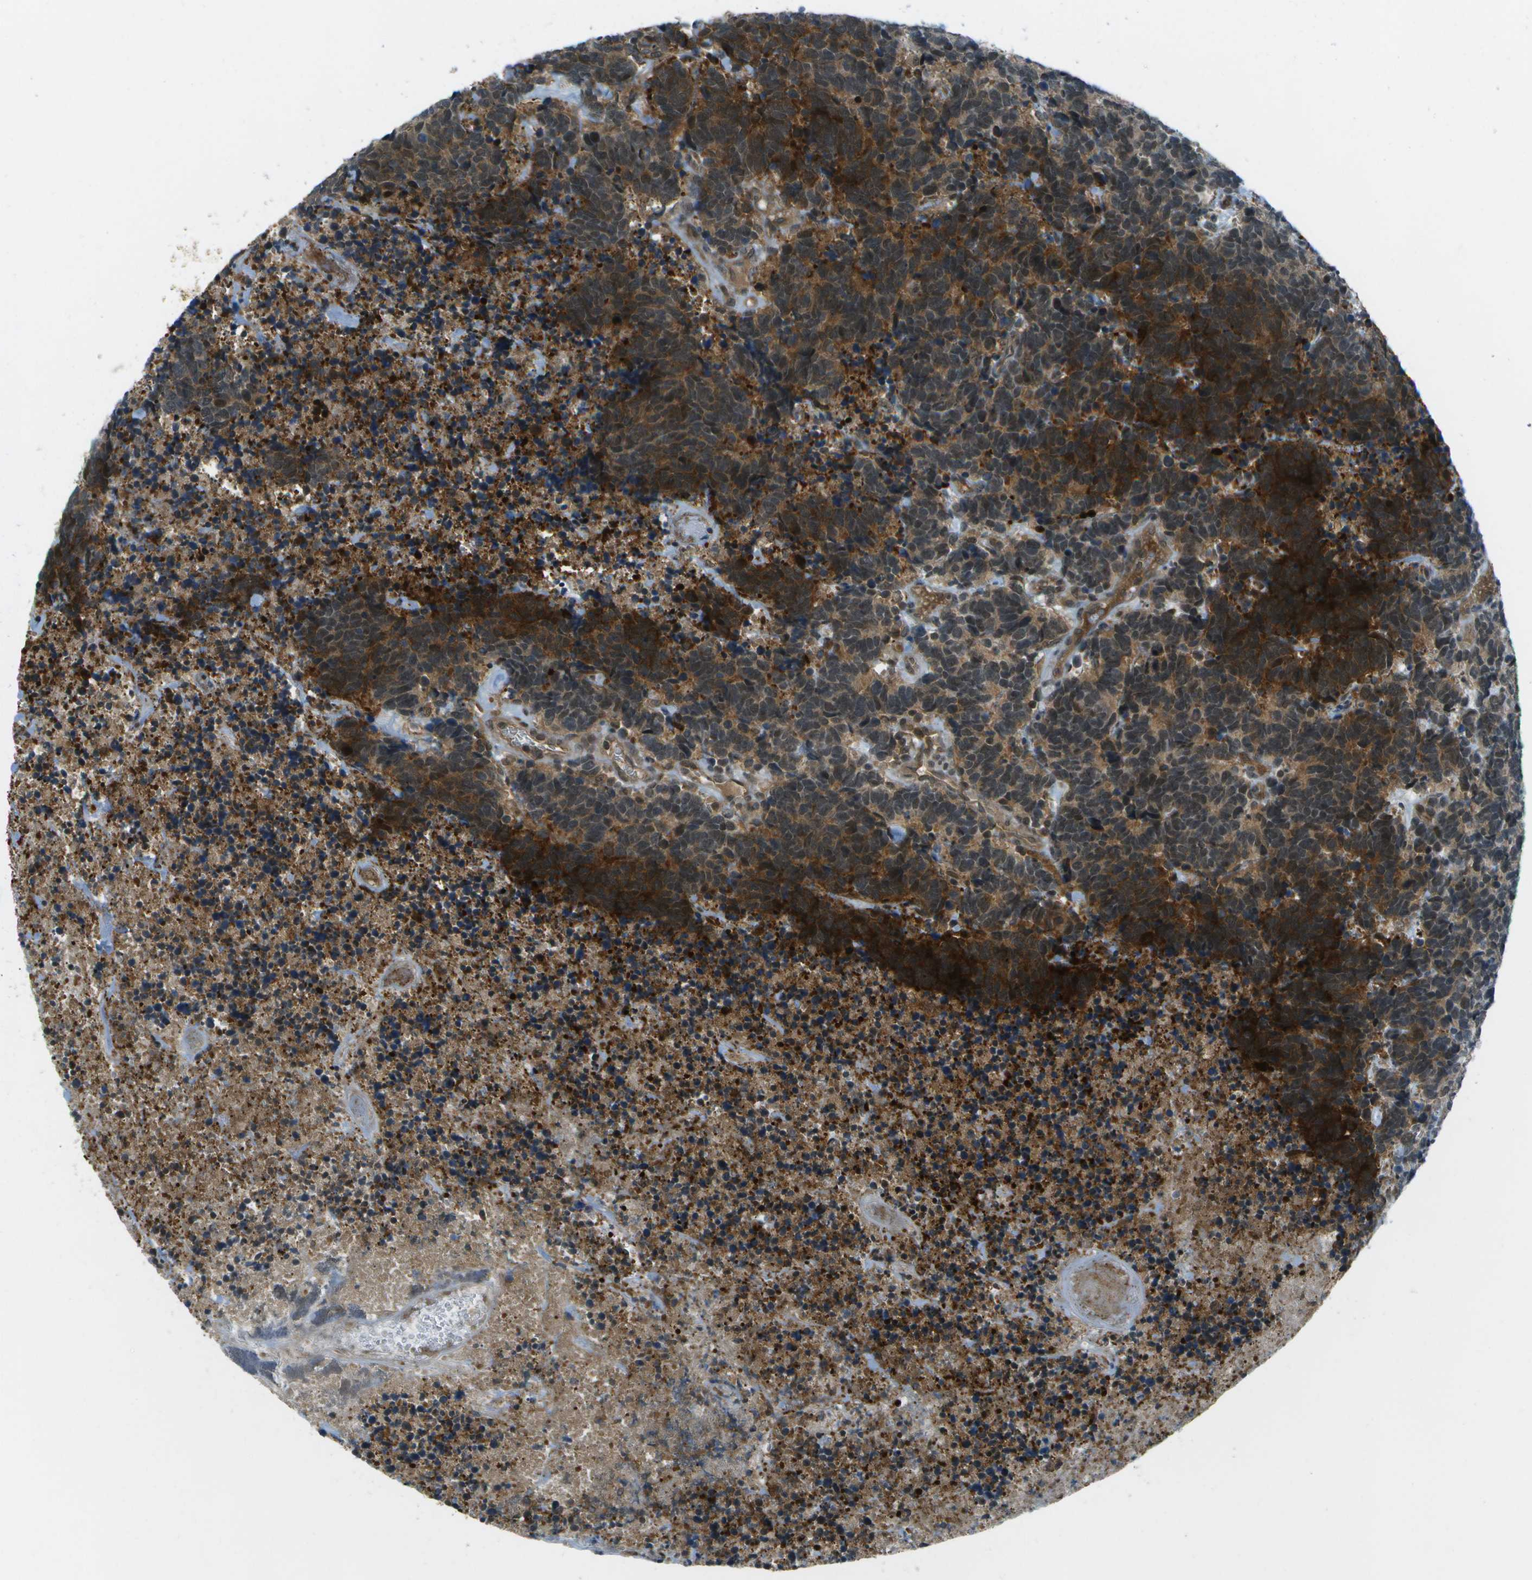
{"staining": {"intensity": "strong", "quantity": ">75%", "location": "cytoplasmic/membranous"}, "tissue": "carcinoid", "cell_type": "Tumor cells", "image_type": "cancer", "snomed": [{"axis": "morphology", "description": "Carcinoma, NOS"}, {"axis": "morphology", "description": "Carcinoid, malignant, NOS"}, {"axis": "topography", "description": "Urinary bladder"}], "caption": "Immunohistochemical staining of human carcinoma exhibits high levels of strong cytoplasmic/membranous protein expression in about >75% of tumor cells.", "gene": "TMEM19", "patient": {"sex": "male", "age": 57}}